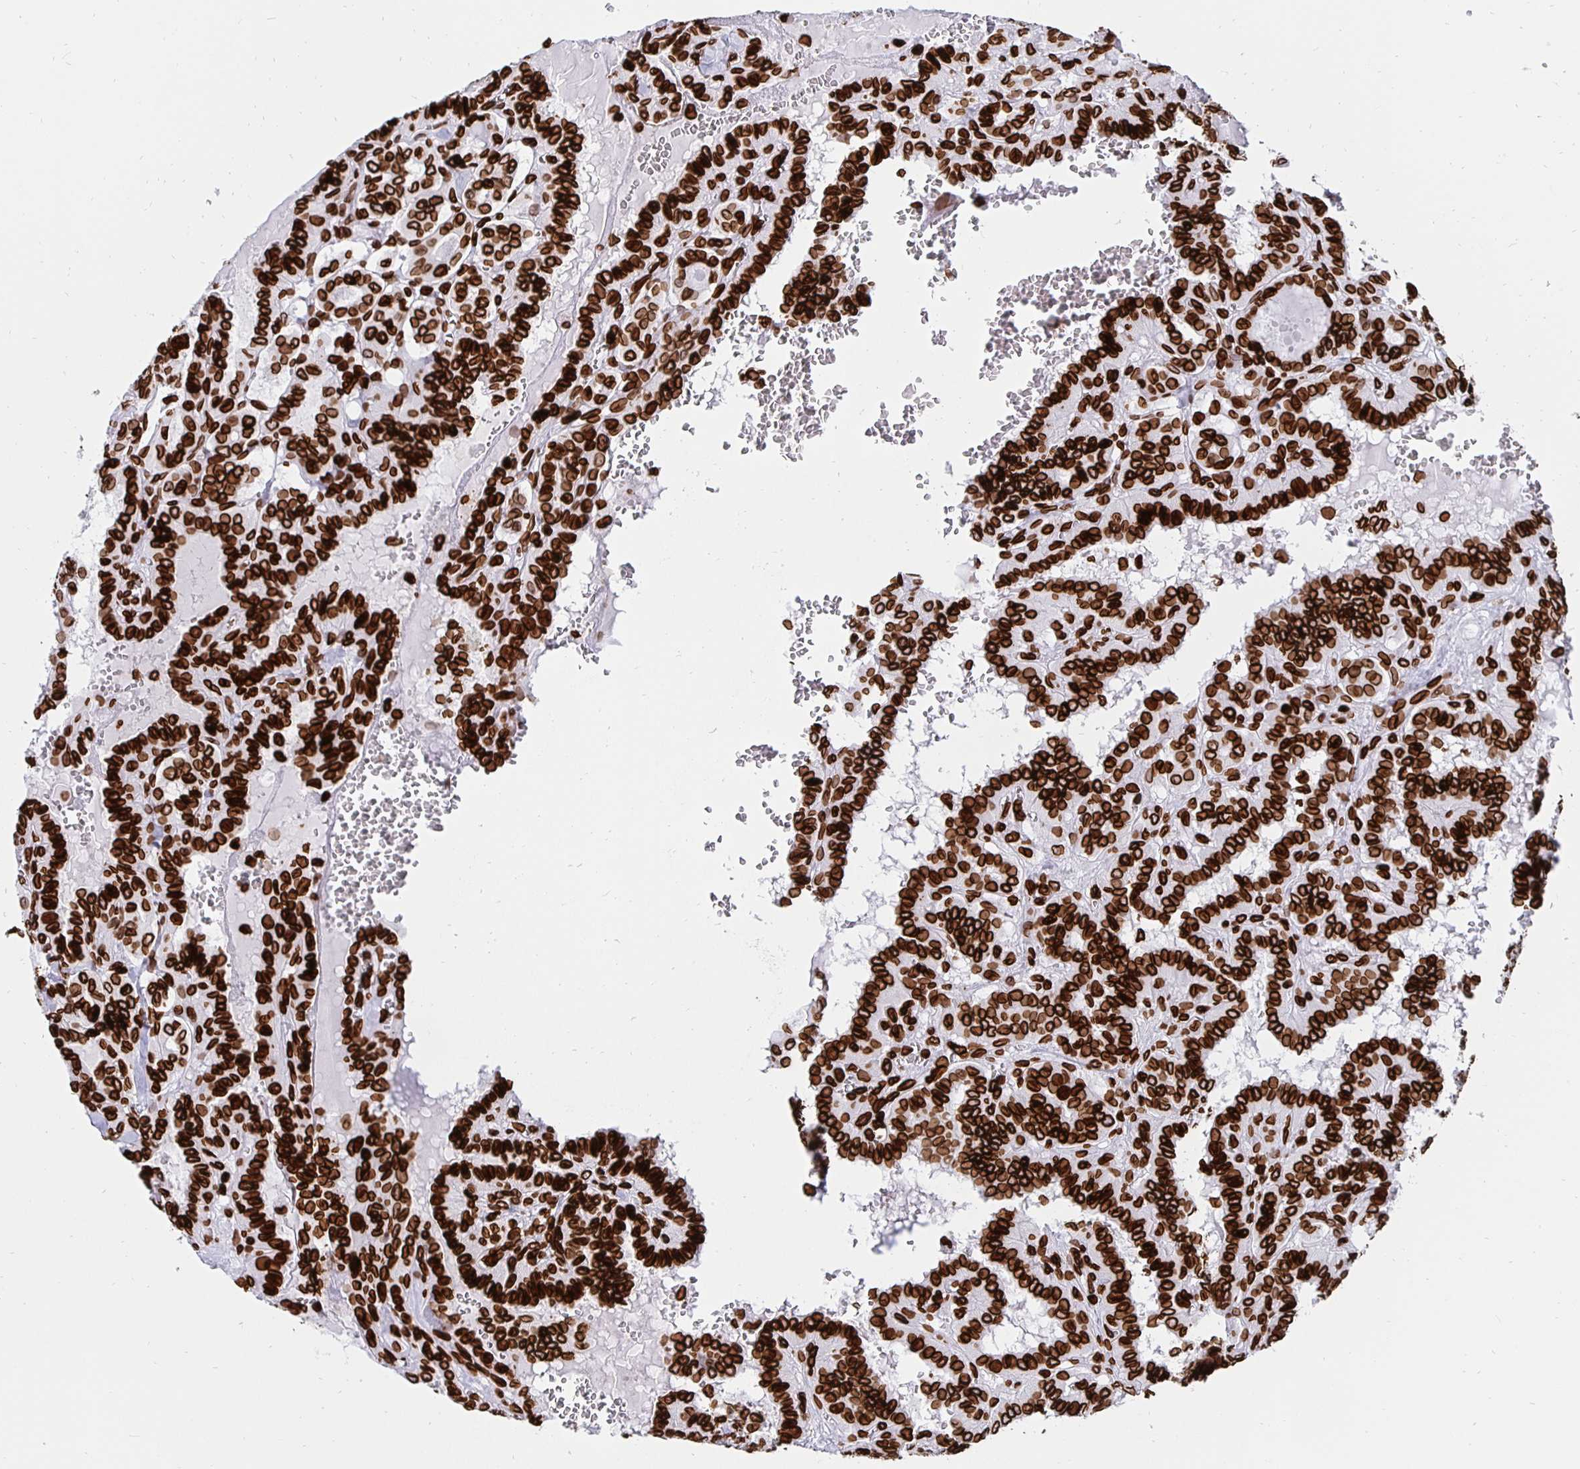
{"staining": {"intensity": "strong", "quantity": ">75%", "location": "cytoplasmic/membranous,nuclear"}, "tissue": "thyroid cancer", "cell_type": "Tumor cells", "image_type": "cancer", "snomed": [{"axis": "morphology", "description": "Papillary adenocarcinoma, NOS"}, {"axis": "topography", "description": "Thyroid gland"}], "caption": "Protein positivity by immunohistochemistry (IHC) exhibits strong cytoplasmic/membranous and nuclear positivity in about >75% of tumor cells in papillary adenocarcinoma (thyroid). (IHC, brightfield microscopy, high magnification).", "gene": "LMNB1", "patient": {"sex": "female", "age": 21}}